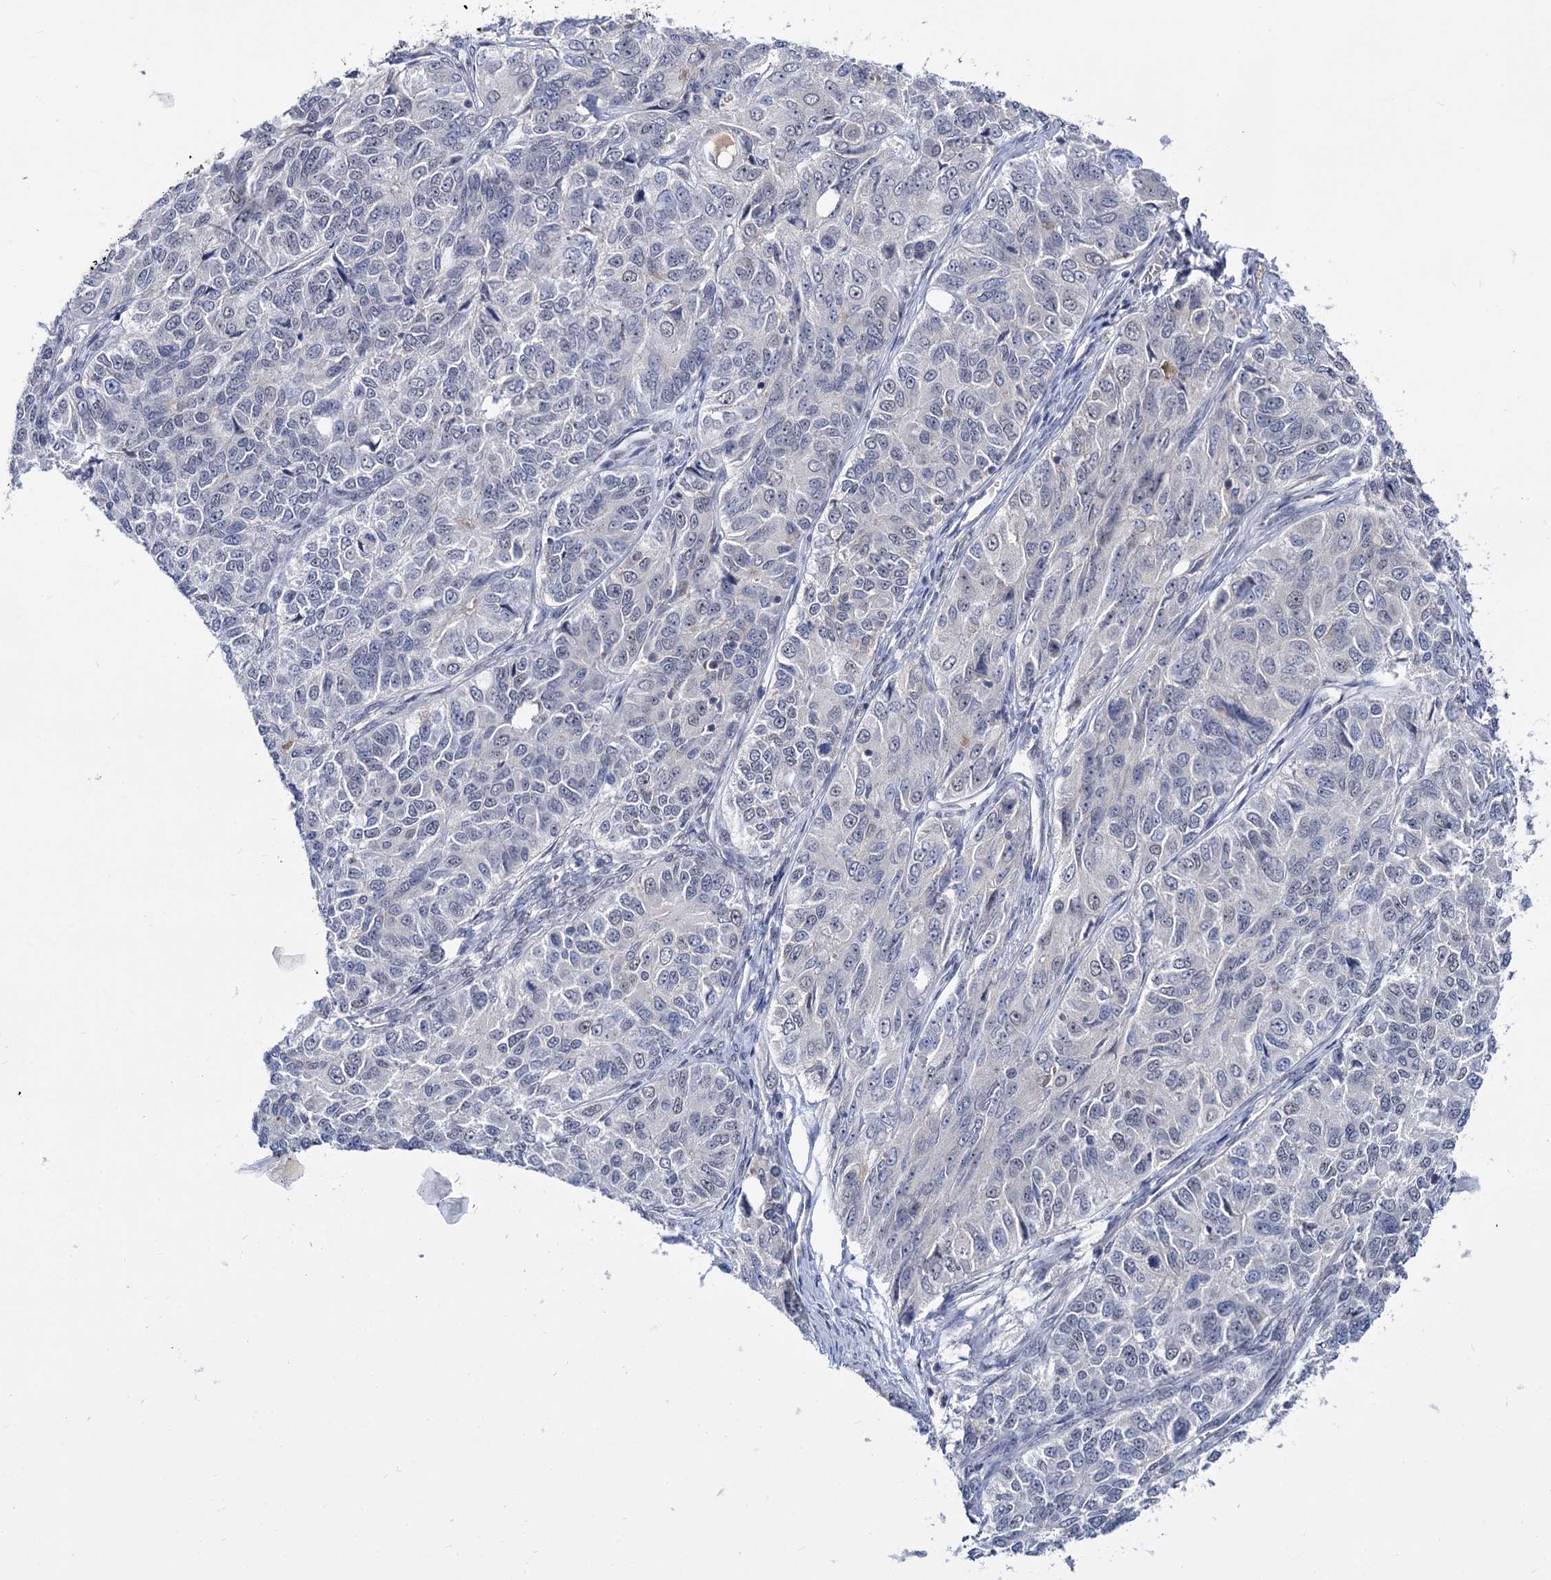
{"staining": {"intensity": "negative", "quantity": "none", "location": "none"}, "tissue": "ovarian cancer", "cell_type": "Tumor cells", "image_type": "cancer", "snomed": [{"axis": "morphology", "description": "Carcinoma, endometroid"}, {"axis": "topography", "description": "Ovary"}], "caption": "IHC photomicrograph of human ovarian cancer stained for a protein (brown), which reveals no expression in tumor cells.", "gene": "NEK10", "patient": {"sex": "female", "age": 51}}